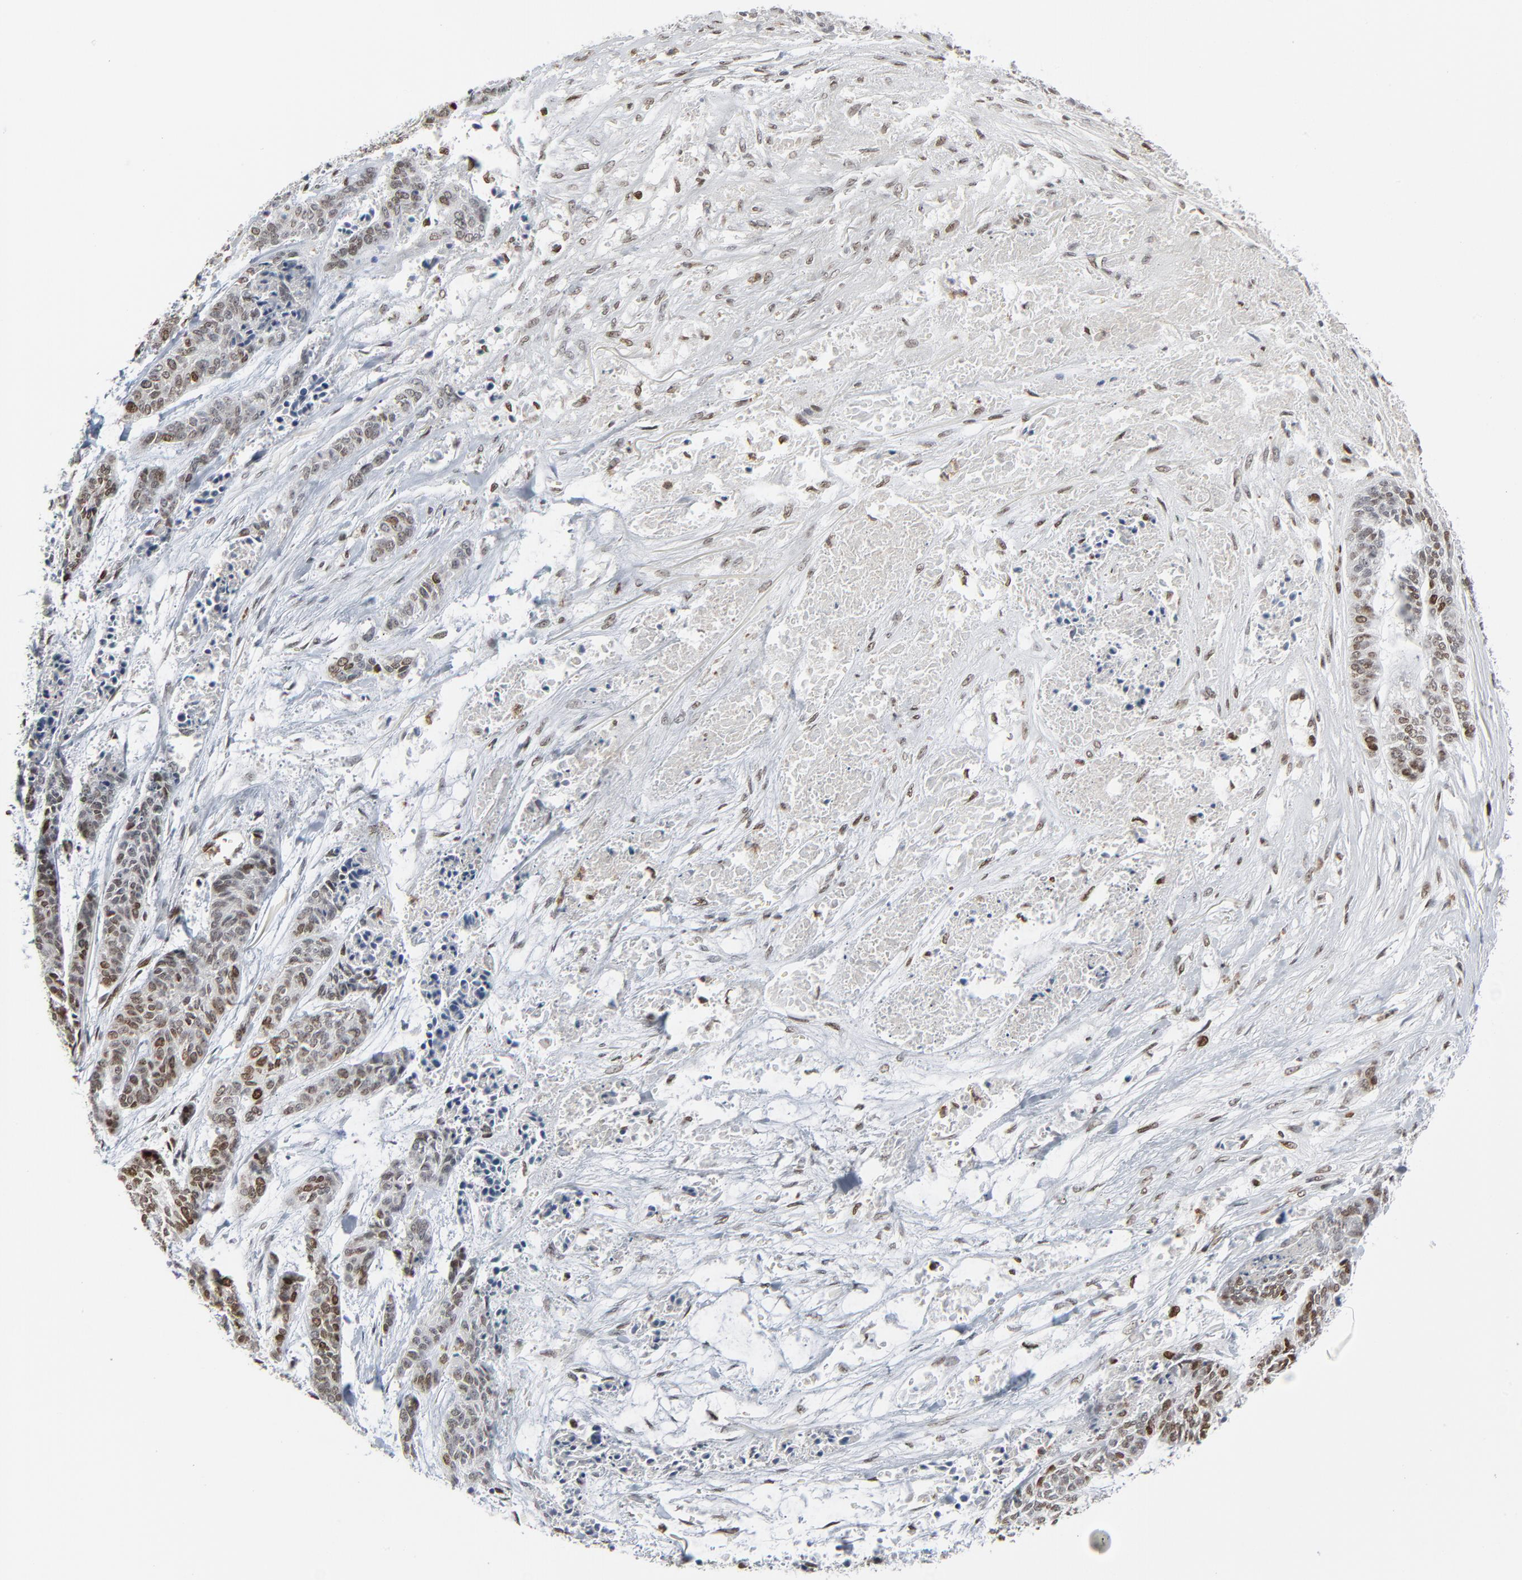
{"staining": {"intensity": "strong", "quantity": ">75%", "location": "nuclear"}, "tissue": "skin cancer", "cell_type": "Tumor cells", "image_type": "cancer", "snomed": [{"axis": "morphology", "description": "Basal cell carcinoma"}, {"axis": "topography", "description": "Skin"}], "caption": "Brown immunohistochemical staining in skin cancer reveals strong nuclear positivity in about >75% of tumor cells.", "gene": "CUX1", "patient": {"sex": "female", "age": 64}}